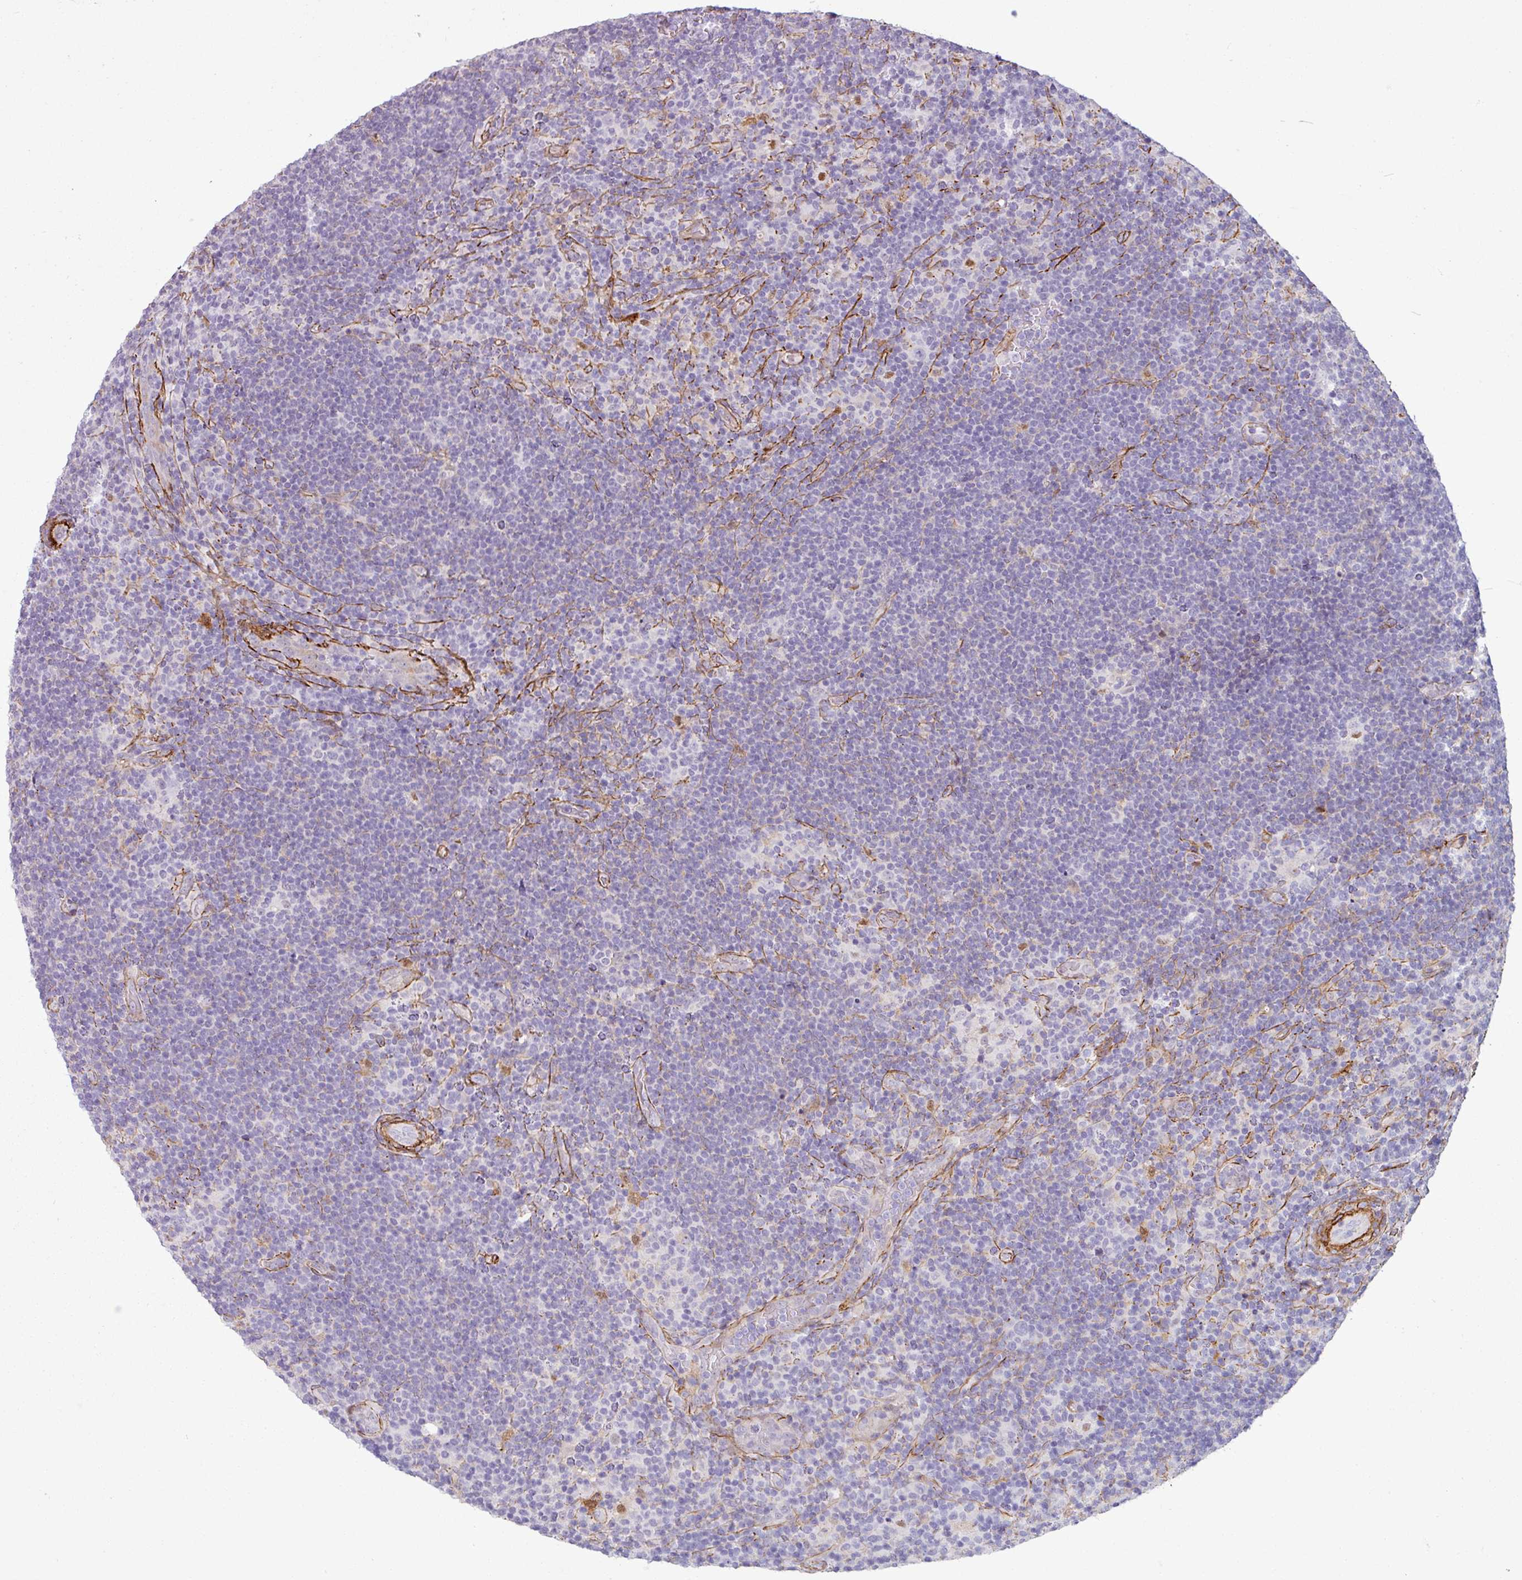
{"staining": {"intensity": "negative", "quantity": "none", "location": "none"}, "tissue": "lymphoma", "cell_type": "Tumor cells", "image_type": "cancer", "snomed": [{"axis": "morphology", "description": "Hodgkin's disease, NOS"}, {"axis": "topography", "description": "Lymph node"}], "caption": "This image is of Hodgkin's disease stained with immunohistochemistry to label a protein in brown with the nuclei are counter-stained blue. There is no expression in tumor cells. (DAB (3,3'-diaminobenzidine) immunohistochemistry (IHC) visualized using brightfield microscopy, high magnification).", "gene": "ATP10A", "patient": {"sex": "female", "age": 57}}